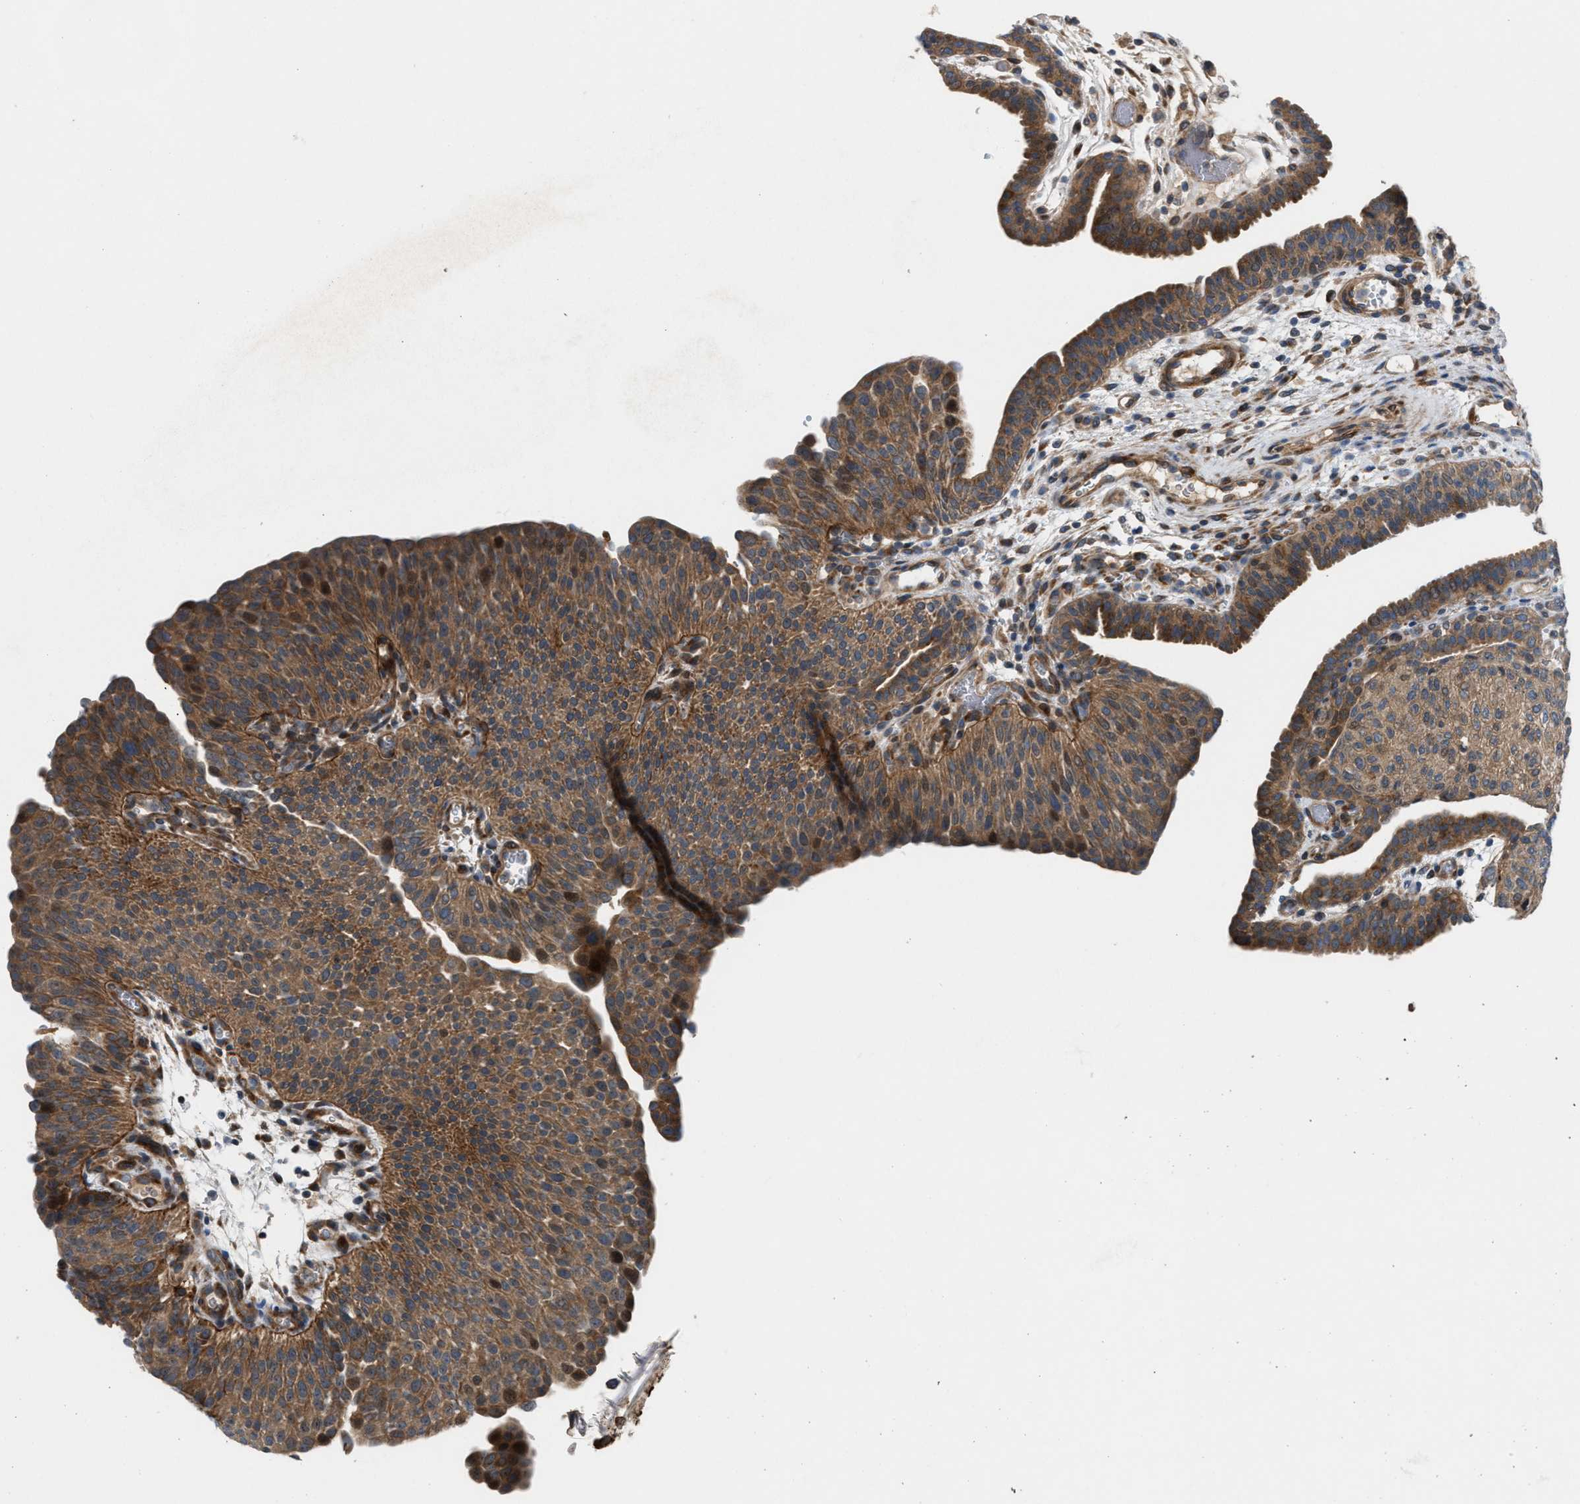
{"staining": {"intensity": "moderate", "quantity": ">75%", "location": "cytoplasmic/membranous"}, "tissue": "urothelial cancer", "cell_type": "Tumor cells", "image_type": "cancer", "snomed": [{"axis": "morphology", "description": "Urothelial carcinoma, Low grade"}, {"axis": "morphology", "description": "Urothelial carcinoma, High grade"}, {"axis": "topography", "description": "Urinary bladder"}], "caption": "The histopathology image reveals staining of urothelial cancer, revealing moderate cytoplasmic/membranous protein staining (brown color) within tumor cells. The staining was performed using DAB, with brown indicating positive protein expression. Nuclei are stained blue with hematoxylin.", "gene": "CYB5D1", "patient": {"sex": "male", "age": 35}}